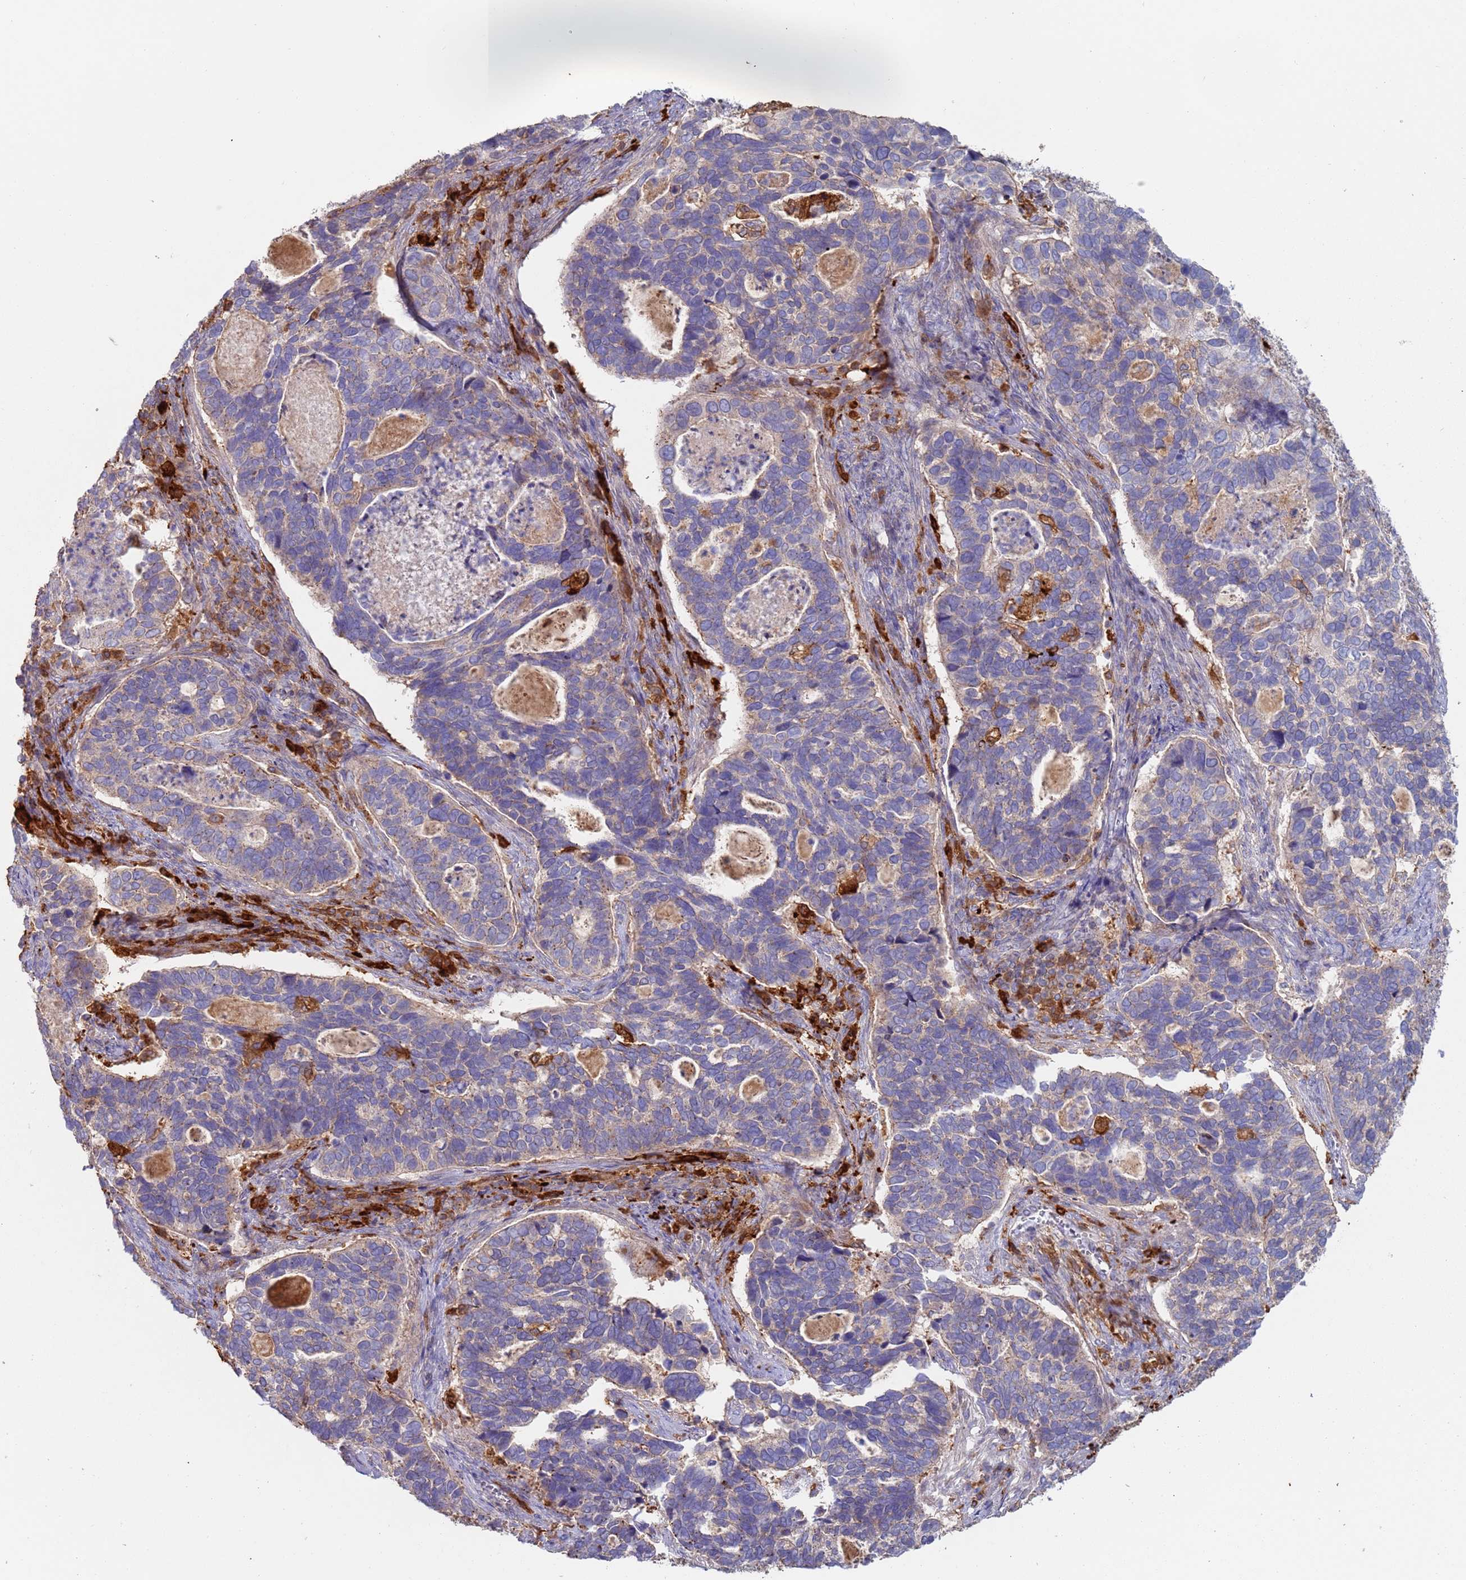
{"staining": {"intensity": "negative", "quantity": "none", "location": "none"}, "tissue": "cervical cancer", "cell_type": "Tumor cells", "image_type": "cancer", "snomed": [{"axis": "morphology", "description": "Squamous cell carcinoma, NOS"}, {"axis": "topography", "description": "Cervix"}], "caption": "Immunohistochemical staining of human cervical squamous cell carcinoma displays no significant expression in tumor cells.", "gene": "MALRD1", "patient": {"sex": "female", "age": 38}}